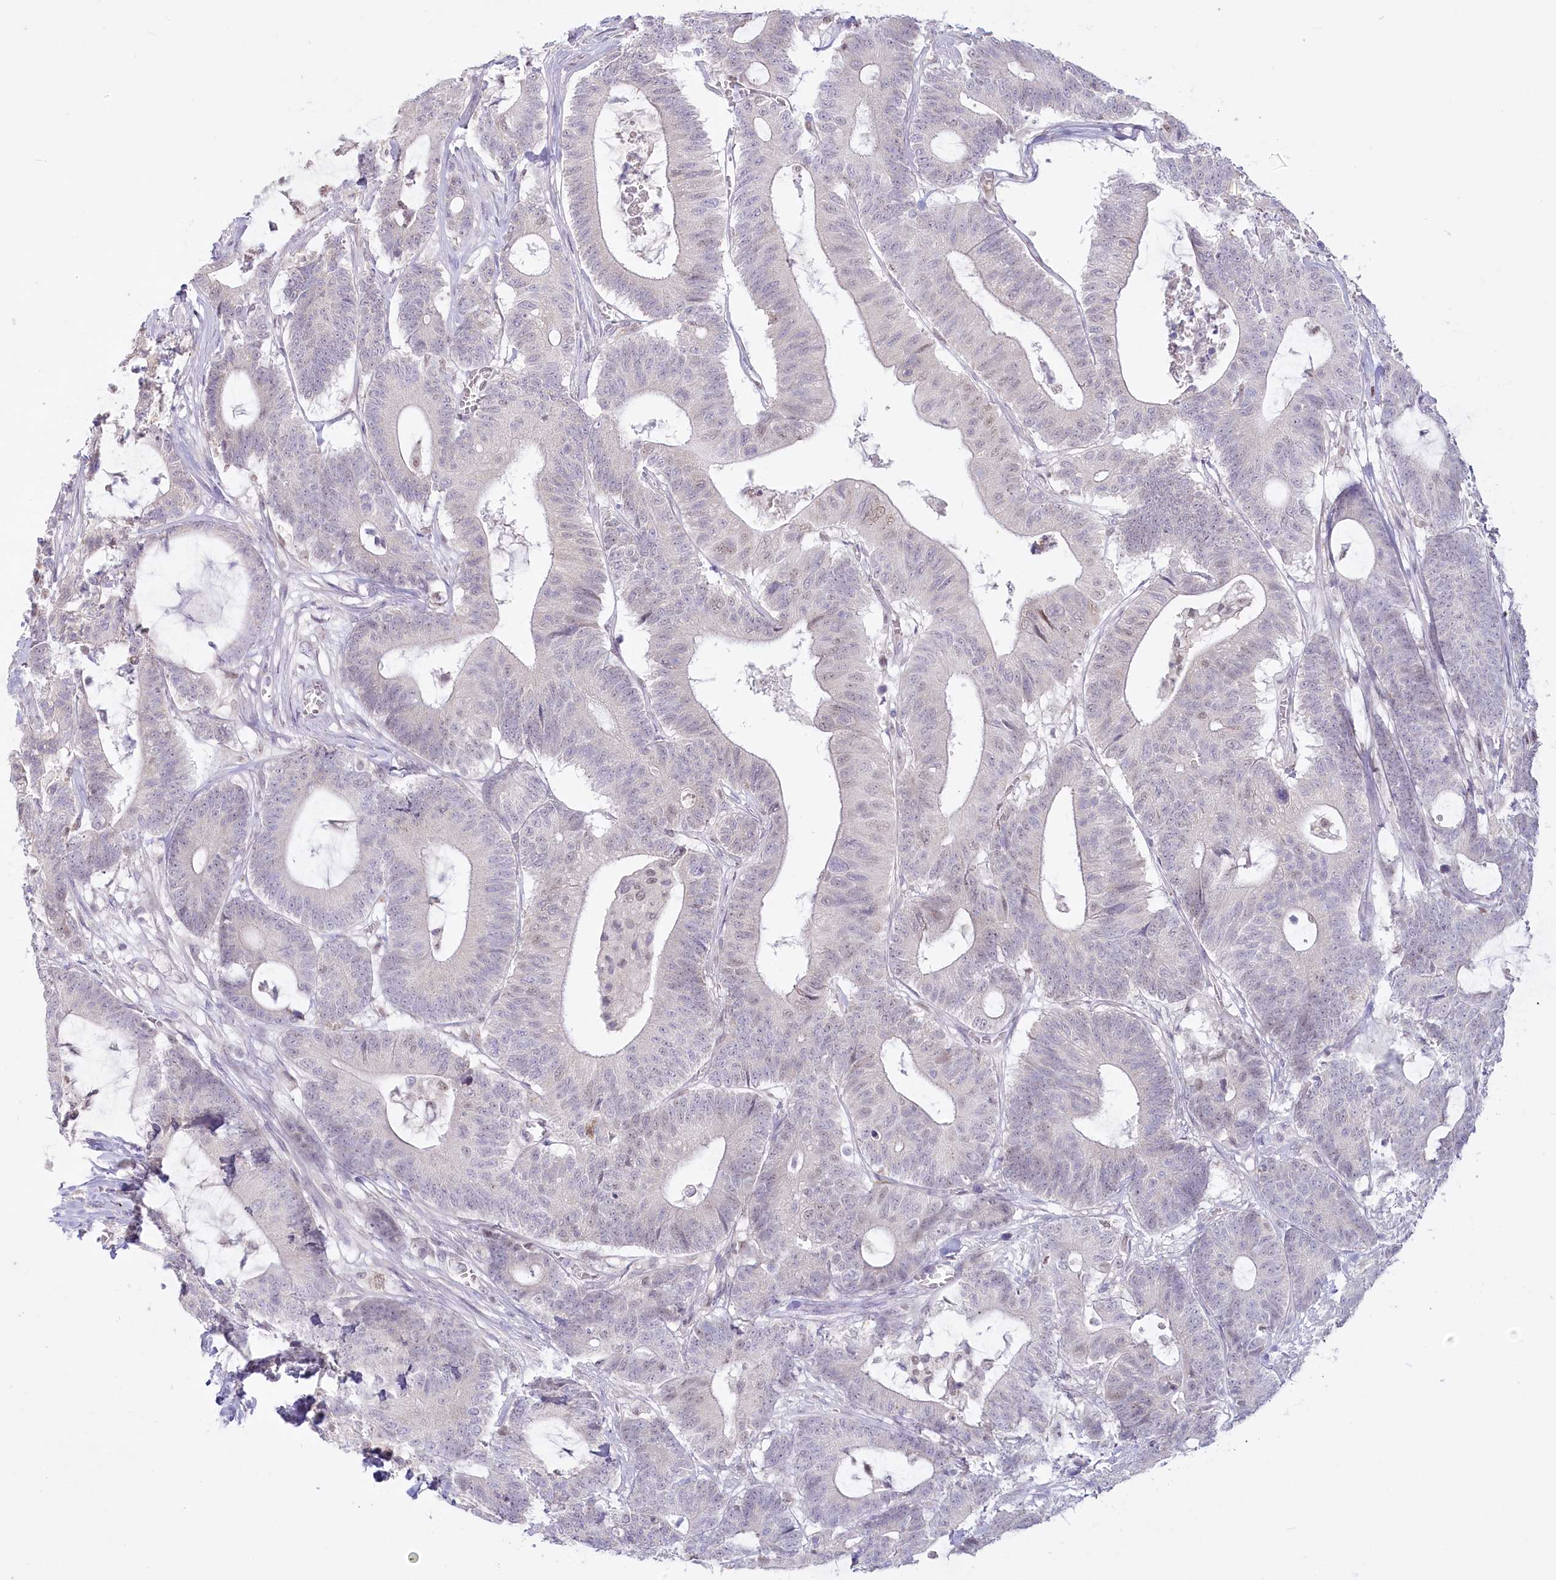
{"staining": {"intensity": "negative", "quantity": "none", "location": "none"}, "tissue": "colorectal cancer", "cell_type": "Tumor cells", "image_type": "cancer", "snomed": [{"axis": "morphology", "description": "Adenocarcinoma, NOS"}, {"axis": "topography", "description": "Colon"}], "caption": "Human colorectal cancer (adenocarcinoma) stained for a protein using immunohistochemistry shows no expression in tumor cells.", "gene": "ABITRAM", "patient": {"sex": "female", "age": 84}}